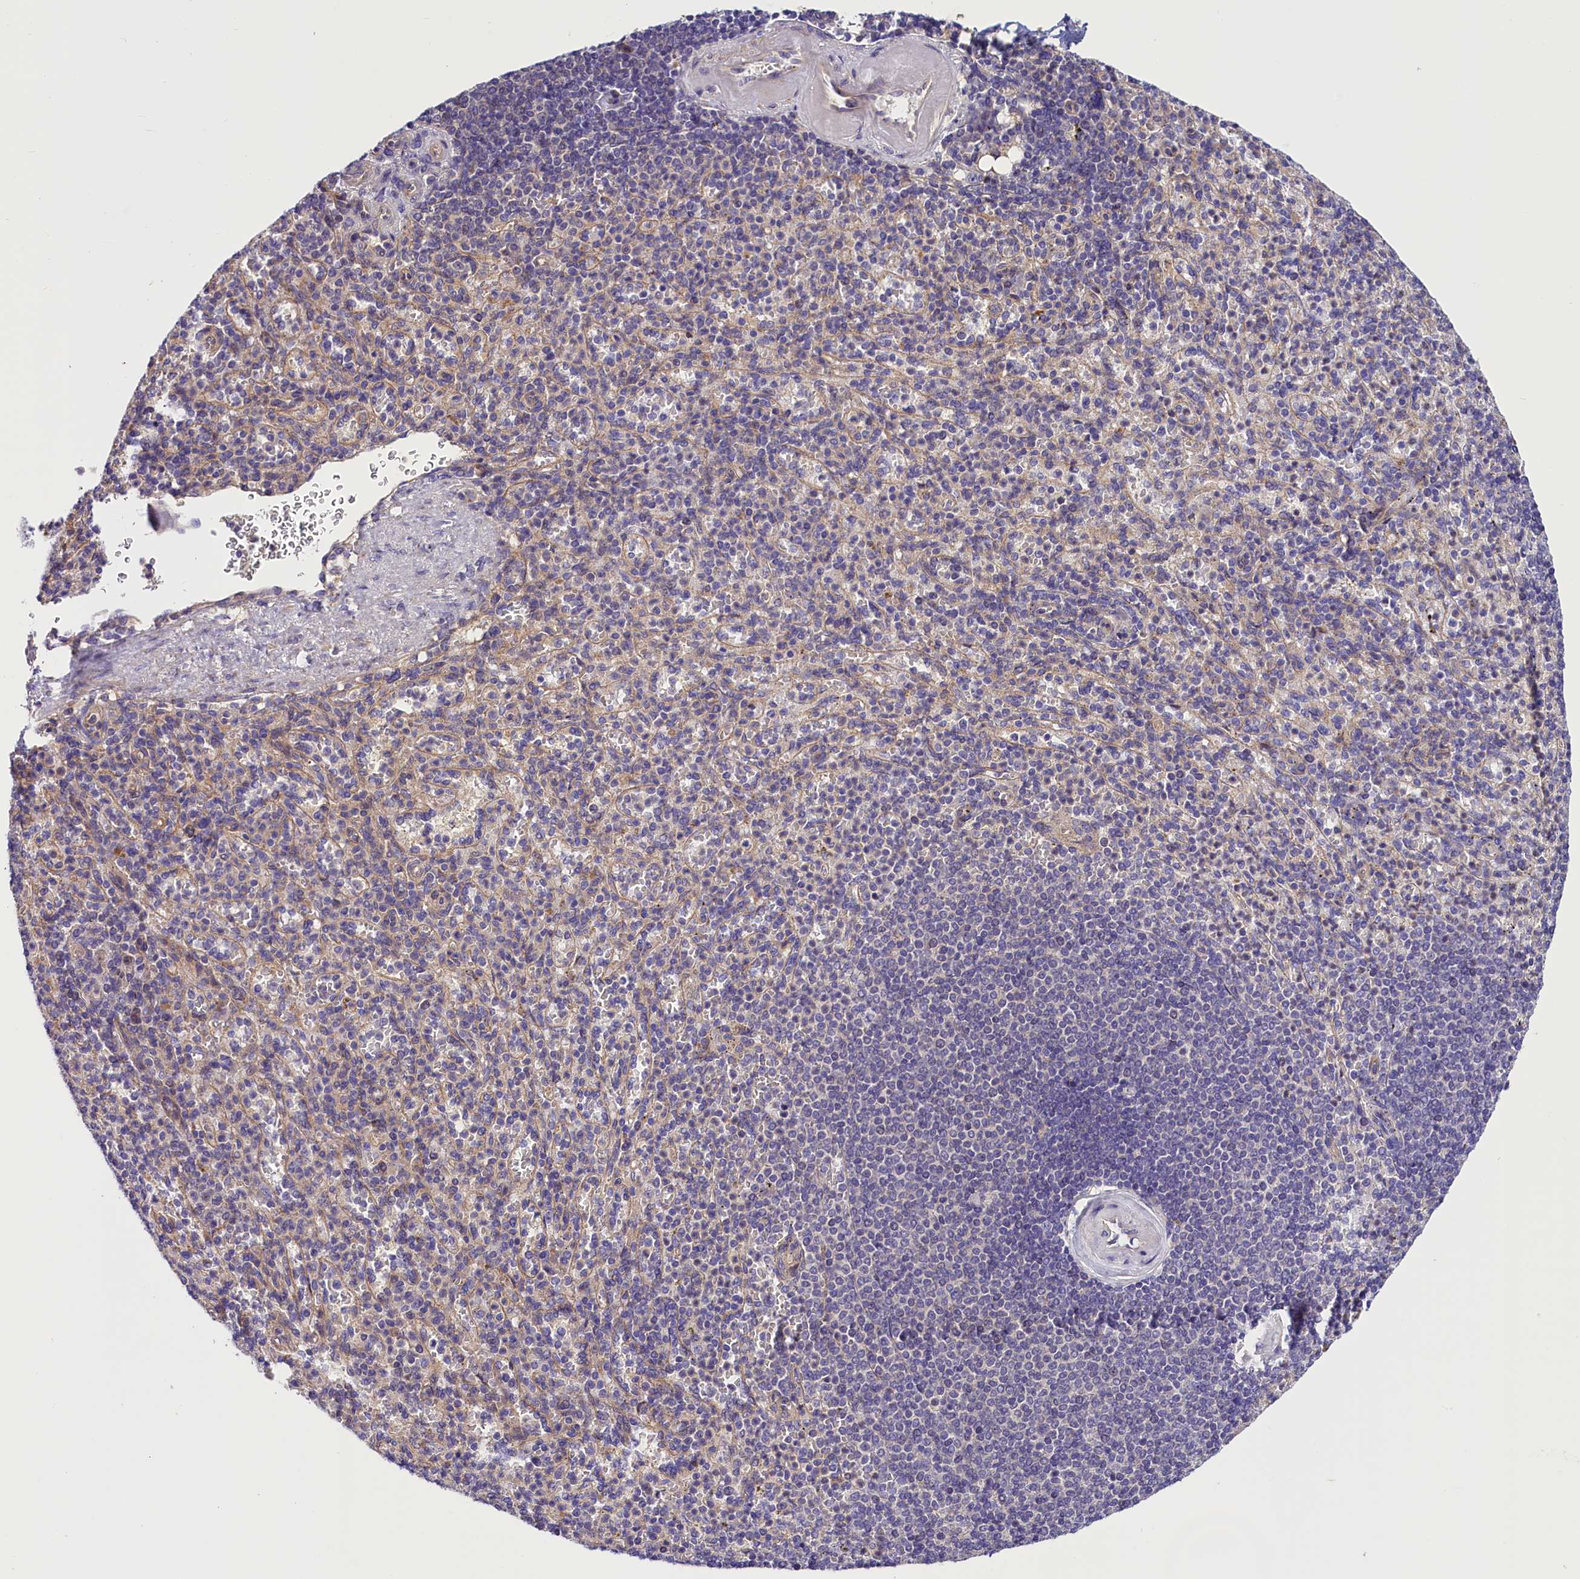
{"staining": {"intensity": "negative", "quantity": "none", "location": "none"}, "tissue": "spleen", "cell_type": "Cells in red pulp", "image_type": "normal", "snomed": [{"axis": "morphology", "description": "Normal tissue, NOS"}, {"axis": "topography", "description": "Spleen"}], "caption": "Micrograph shows no significant protein staining in cells in red pulp of benign spleen. Nuclei are stained in blue.", "gene": "ARMC6", "patient": {"sex": "female", "age": 74}}